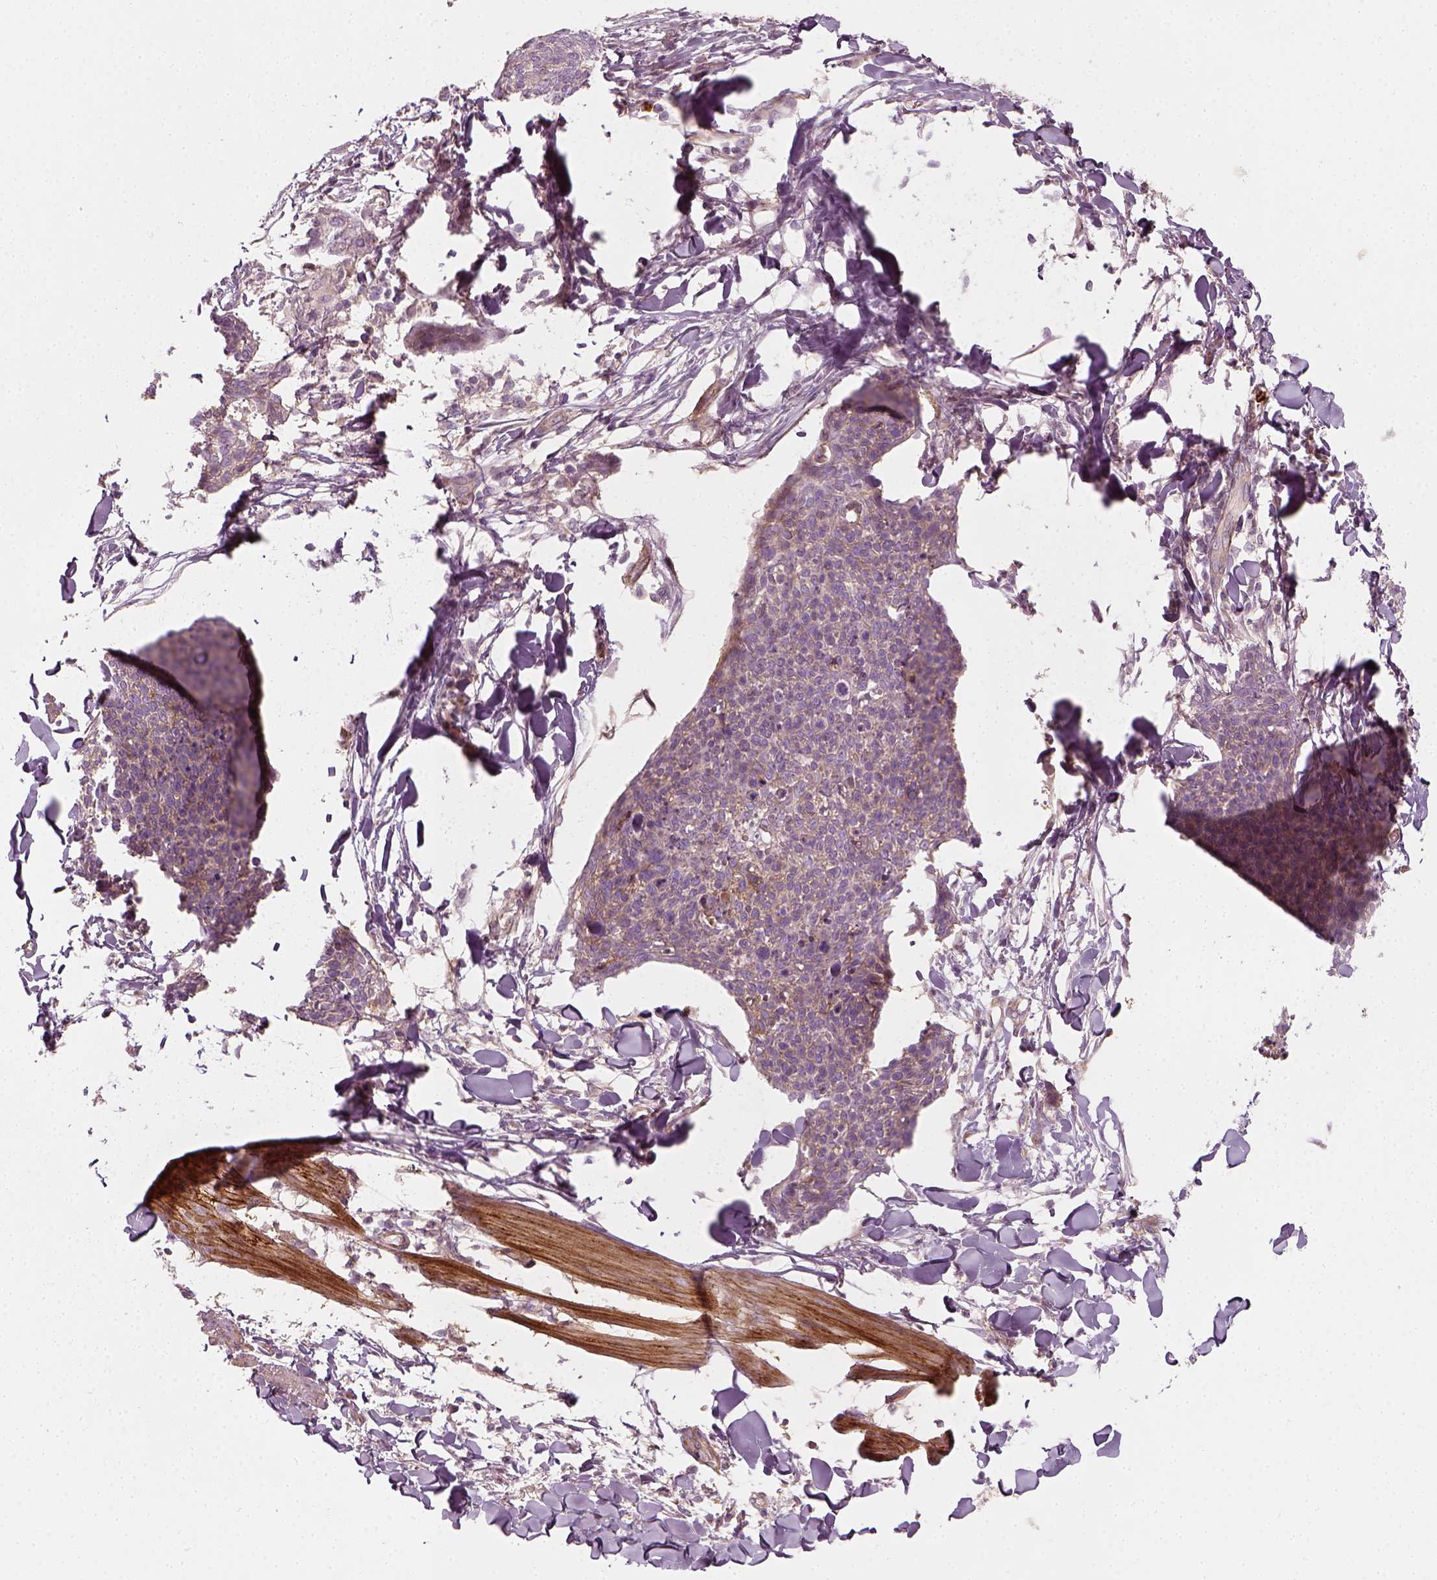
{"staining": {"intensity": "weak", "quantity": "25%-75%", "location": "cytoplasmic/membranous"}, "tissue": "skin cancer", "cell_type": "Tumor cells", "image_type": "cancer", "snomed": [{"axis": "morphology", "description": "Squamous cell carcinoma, NOS"}, {"axis": "topography", "description": "Skin"}, {"axis": "topography", "description": "Vulva"}], "caption": "Immunohistochemical staining of skin cancer displays low levels of weak cytoplasmic/membranous protein staining in approximately 25%-75% of tumor cells.", "gene": "NPTN", "patient": {"sex": "female", "age": 75}}